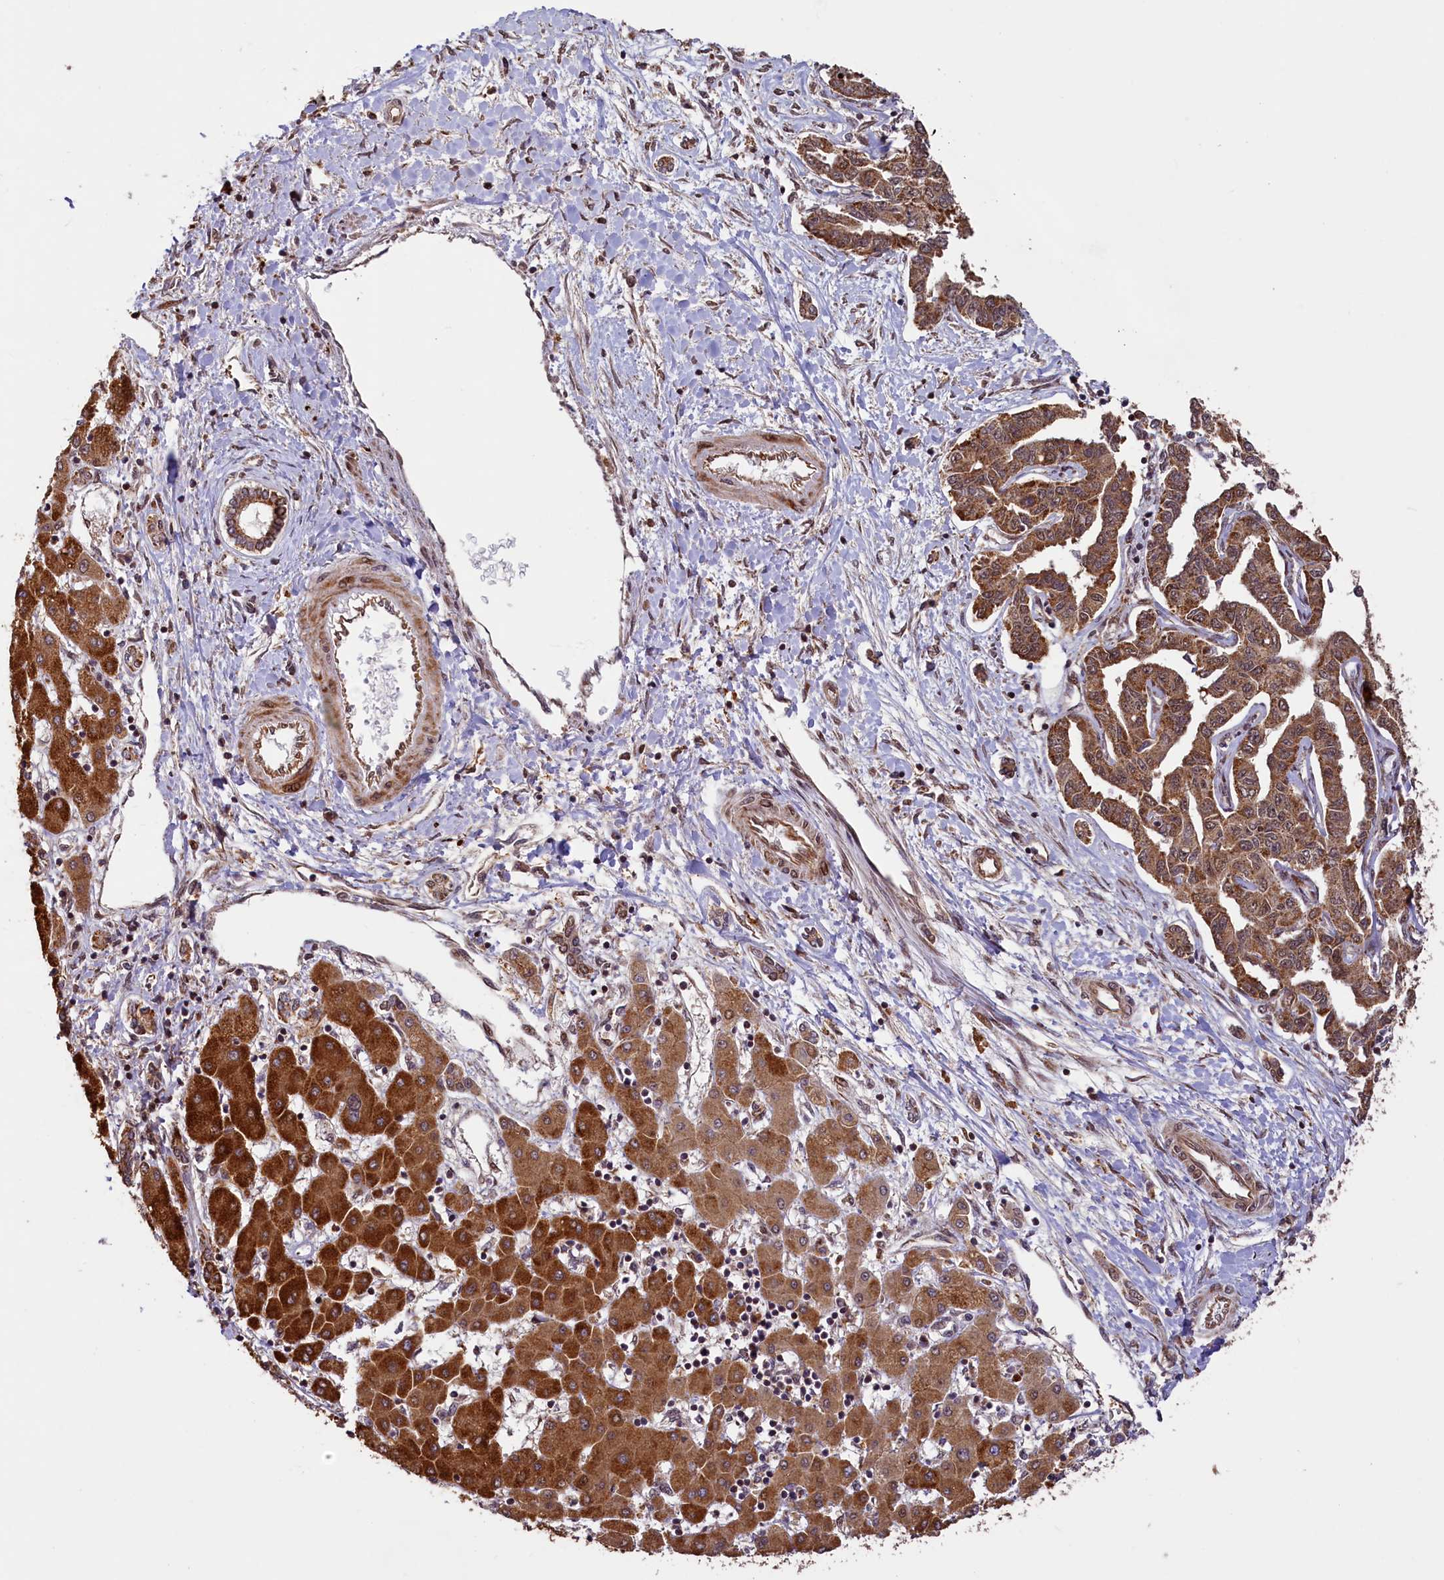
{"staining": {"intensity": "moderate", "quantity": ">75%", "location": "cytoplasmic/membranous,nuclear"}, "tissue": "liver cancer", "cell_type": "Tumor cells", "image_type": "cancer", "snomed": [{"axis": "morphology", "description": "Cholangiocarcinoma"}, {"axis": "topography", "description": "Liver"}], "caption": "Tumor cells display medium levels of moderate cytoplasmic/membranous and nuclear staining in approximately >75% of cells in human liver cancer. The protein of interest is shown in brown color, while the nuclei are stained blue.", "gene": "SHPRH", "patient": {"sex": "male", "age": 59}}